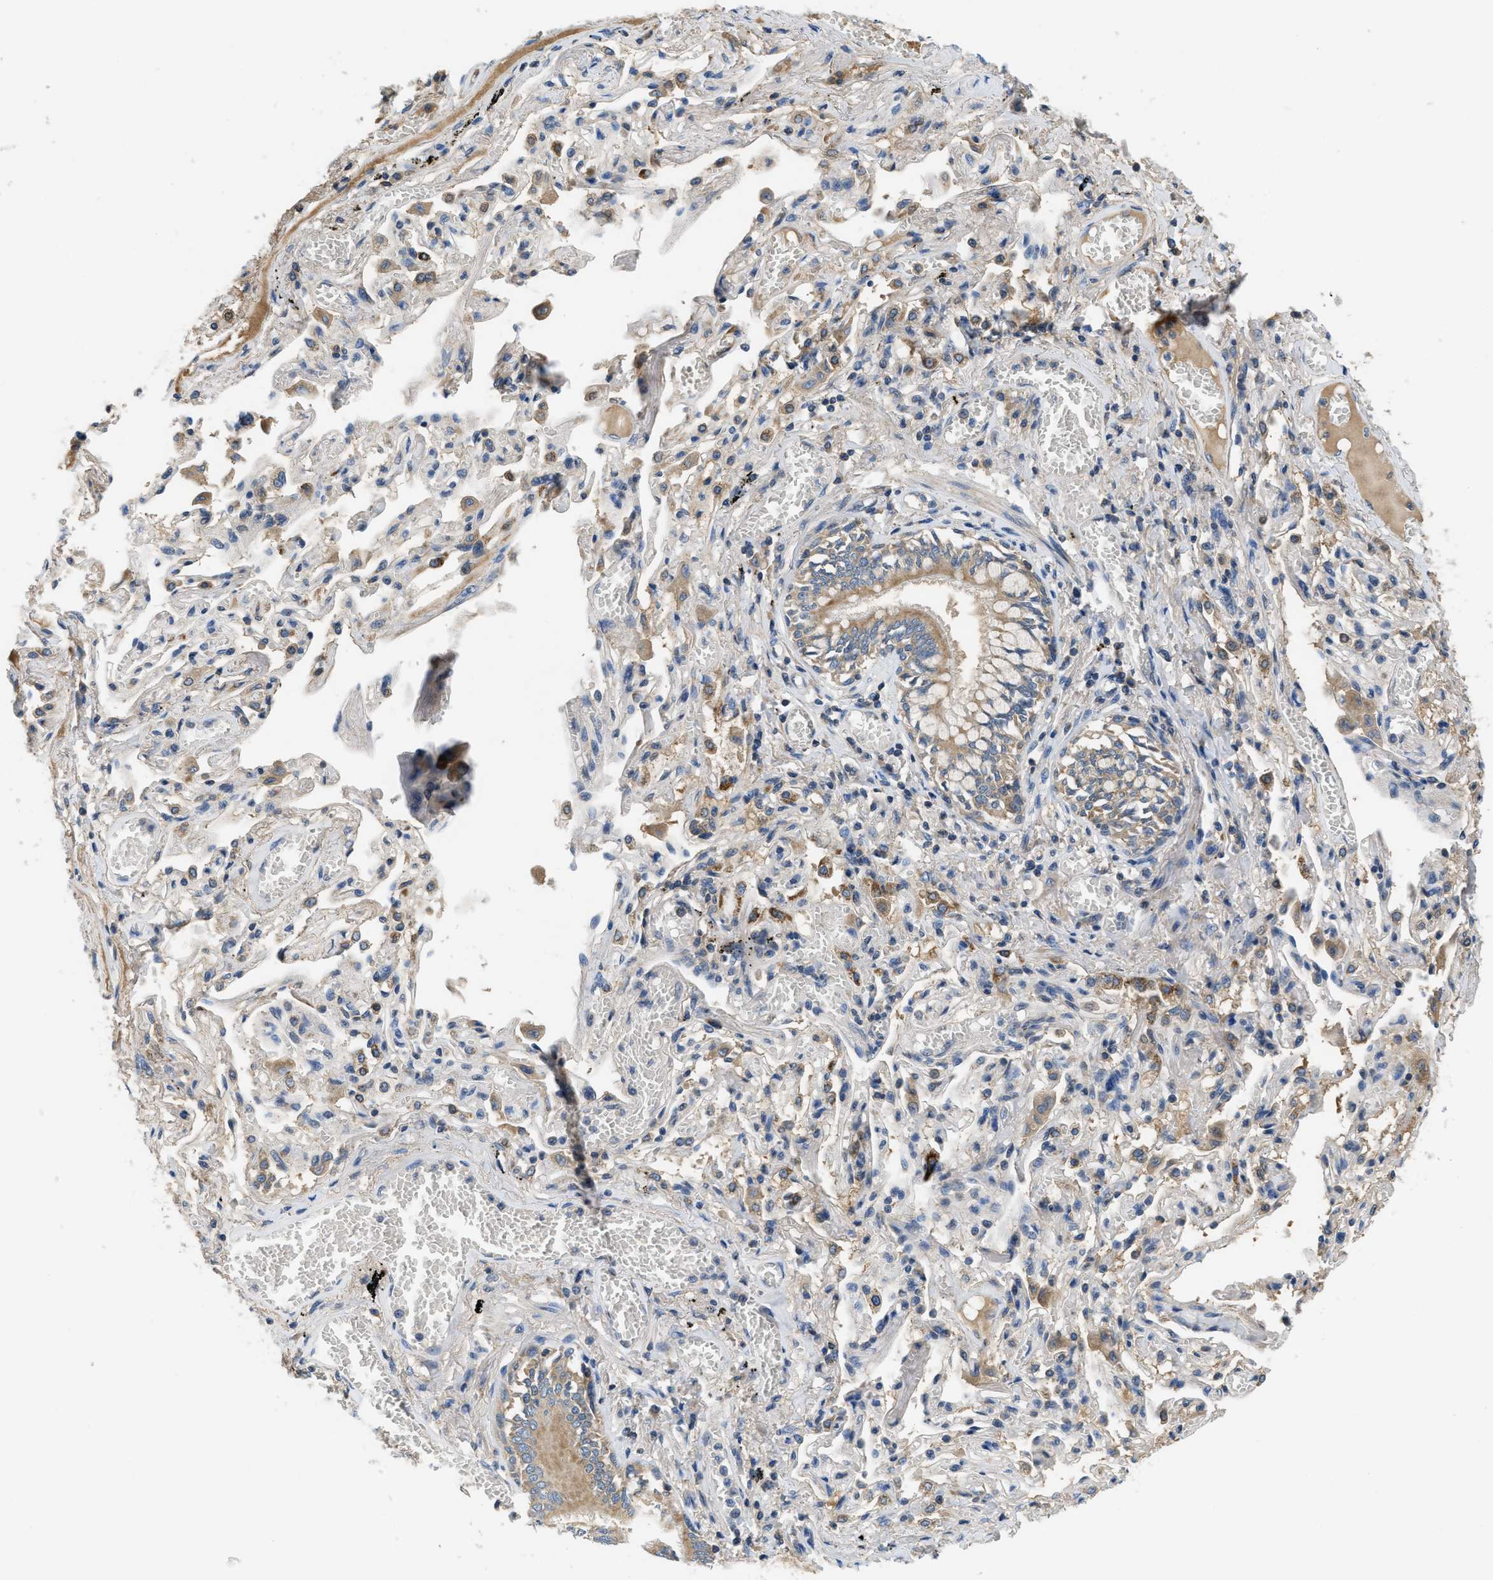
{"staining": {"intensity": "moderate", "quantity": ">75%", "location": "cytoplasmic/membranous"}, "tissue": "bronchus", "cell_type": "Respiratory epithelial cells", "image_type": "normal", "snomed": [{"axis": "morphology", "description": "Normal tissue, NOS"}, {"axis": "morphology", "description": "Inflammation, NOS"}, {"axis": "topography", "description": "Cartilage tissue"}, {"axis": "topography", "description": "Lung"}], "caption": "Immunohistochemical staining of unremarkable human bronchus exhibits >75% levels of moderate cytoplasmic/membranous protein positivity in about >75% of respiratory epithelial cells.", "gene": "PNKD", "patient": {"sex": "male", "age": 71}}